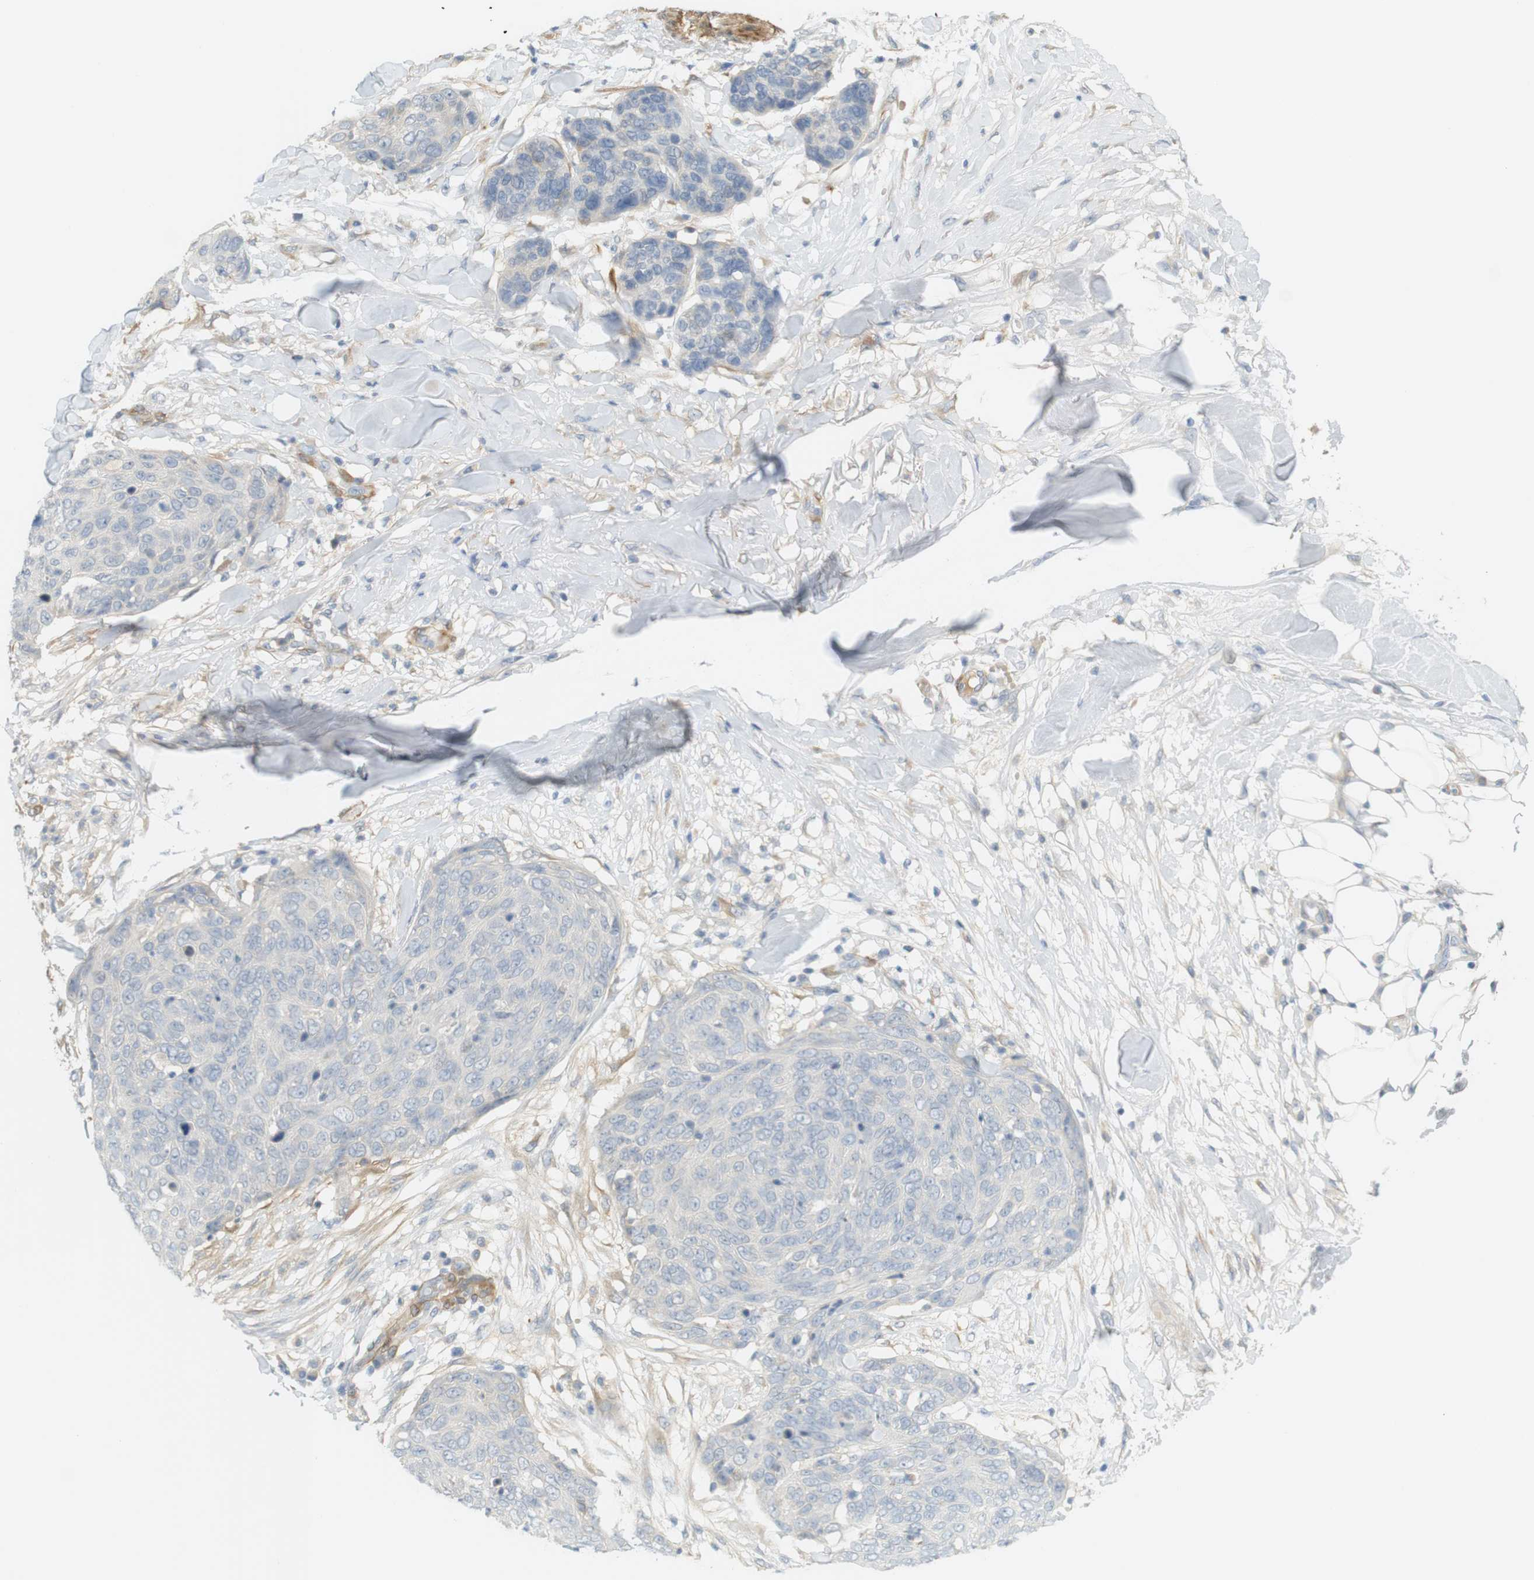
{"staining": {"intensity": "negative", "quantity": "none", "location": "none"}, "tissue": "skin cancer", "cell_type": "Tumor cells", "image_type": "cancer", "snomed": [{"axis": "morphology", "description": "Squamous cell carcinoma in situ, NOS"}, {"axis": "morphology", "description": "Squamous cell carcinoma, NOS"}, {"axis": "topography", "description": "Skin"}], "caption": "An immunohistochemistry image of skin cancer (squamous cell carcinoma in situ) is shown. There is no staining in tumor cells of skin cancer (squamous cell carcinoma in situ).", "gene": "PDE3A", "patient": {"sex": "male", "age": 93}}